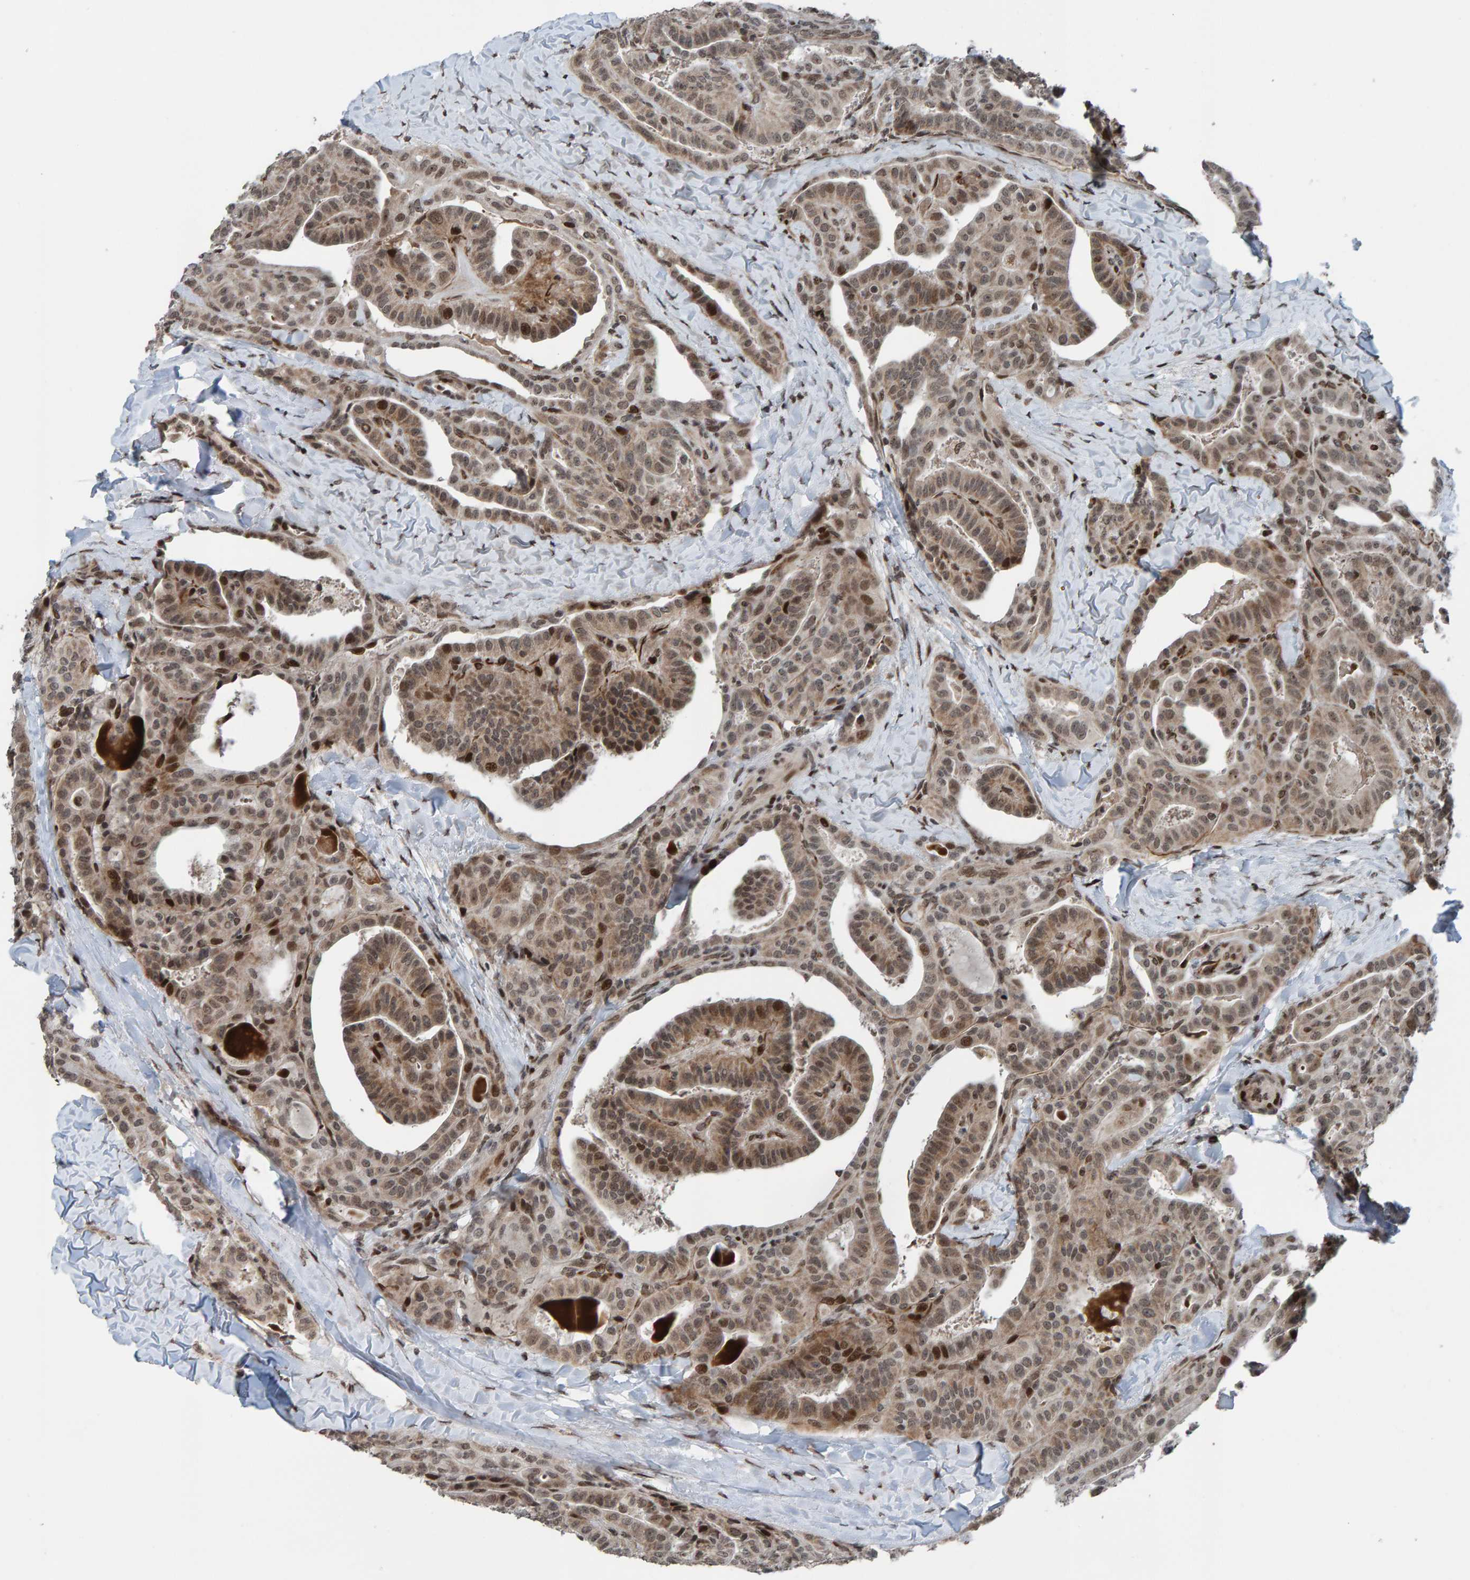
{"staining": {"intensity": "moderate", "quantity": ">75%", "location": "cytoplasmic/membranous,nuclear"}, "tissue": "thyroid cancer", "cell_type": "Tumor cells", "image_type": "cancer", "snomed": [{"axis": "morphology", "description": "Papillary adenocarcinoma, NOS"}, {"axis": "topography", "description": "Thyroid gland"}], "caption": "The immunohistochemical stain highlights moderate cytoplasmic/membranous and nuclear positivity in tumor cells of thyroid cancer (papillary adenocarcinoma) tissue.", "gene": "ZNF366", "patient": {"sex": "male", "age": 77}}